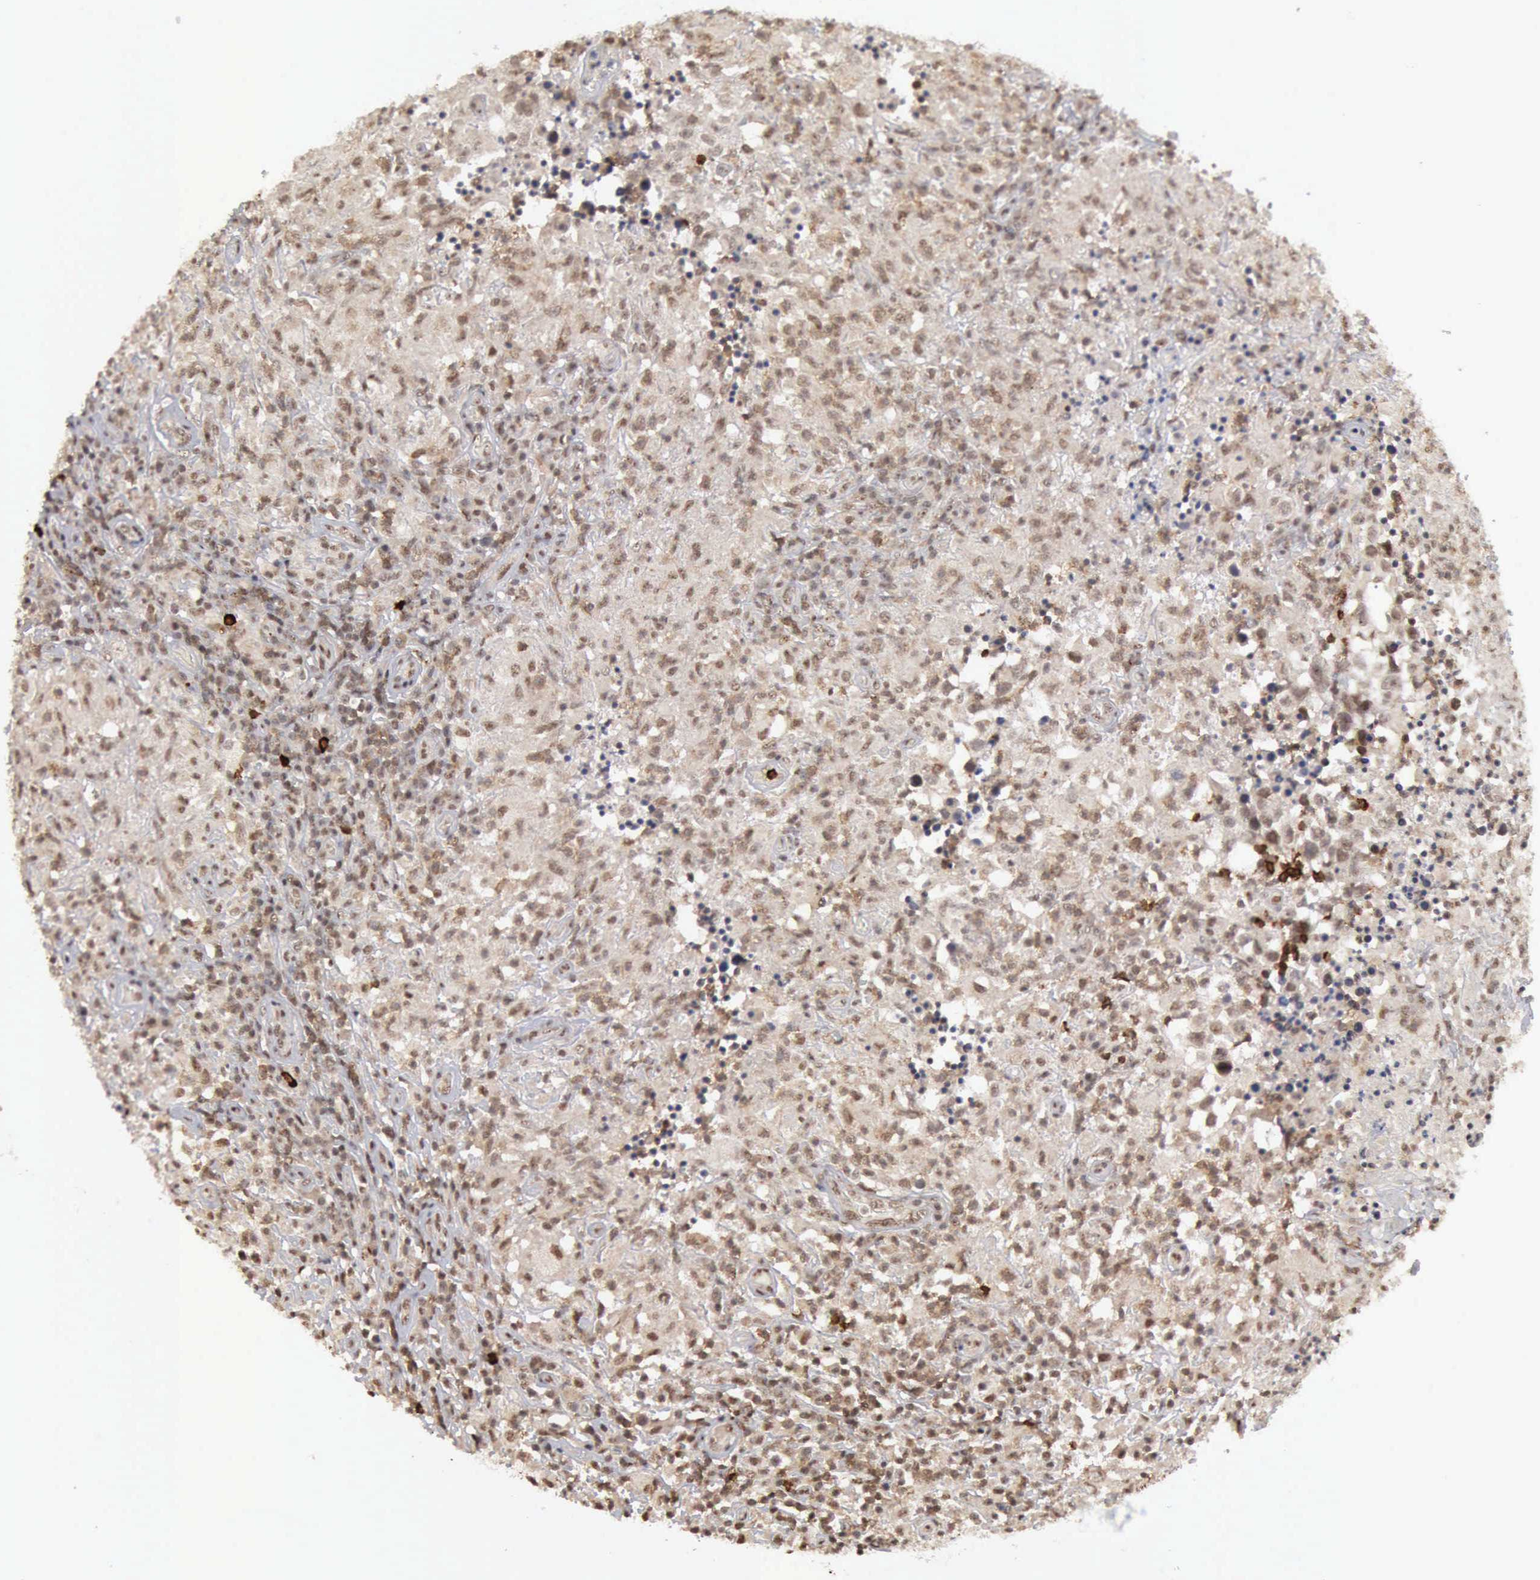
{"staining": {"intensity": "weak", "quantity": ">75%", "location": "nuclear"}, "tissue": "testis cancer", "cell_type": "Tumor cells", "image_type": "cancer", "snomed": [{"axis": "morphology", "description": "Seminoma, NOS"}, {"axis": "topography", "description": "Testis"}], "caption": "An image of seminoma (testis) stained for a protein shows weak nuclear brown staining in tumor cells.", "gene": "CDKN2A", "patient": {"sex": "male", "age": 34}}